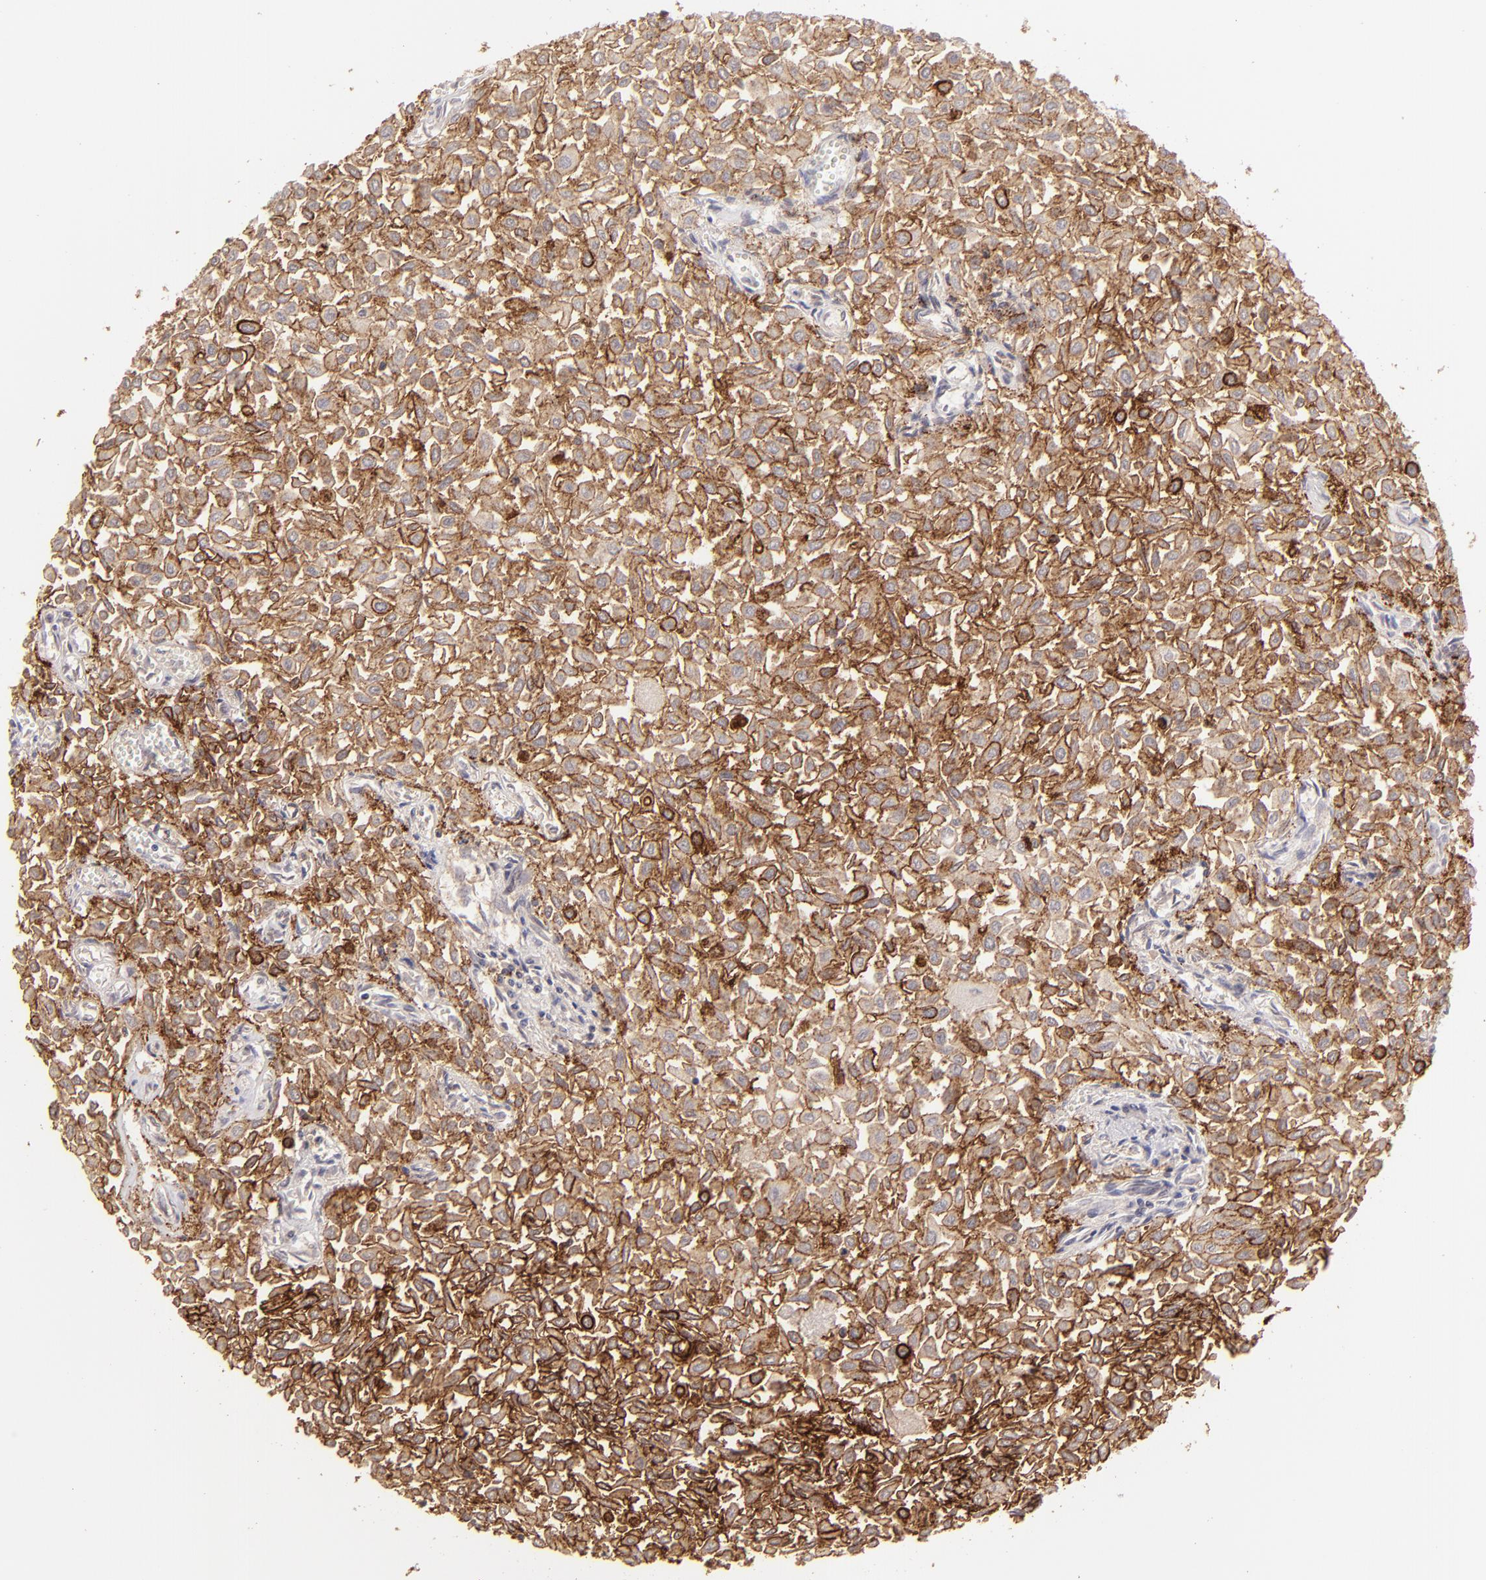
{"staining": {"intensity": "moderate", "quantity": ">75%", "location": "cytoplasmic/membranous"}, "tissue": "urothelial cancer", "cell_type": "Tumor cells", "image_type": "cancer", "snomed": [{"axis": "morphology", "description": "Urothelial carcinoma, Low grade"}, {"axis": "topography", "description": "Urinary bladder"}], "caption": "Moderate cytoplasmic/membranous staining is appreciated in approximately >75% of tumor cells in urothelial cancer.", "gene": "CLDN1", "patient": {"sex": "male", "age": 64}}